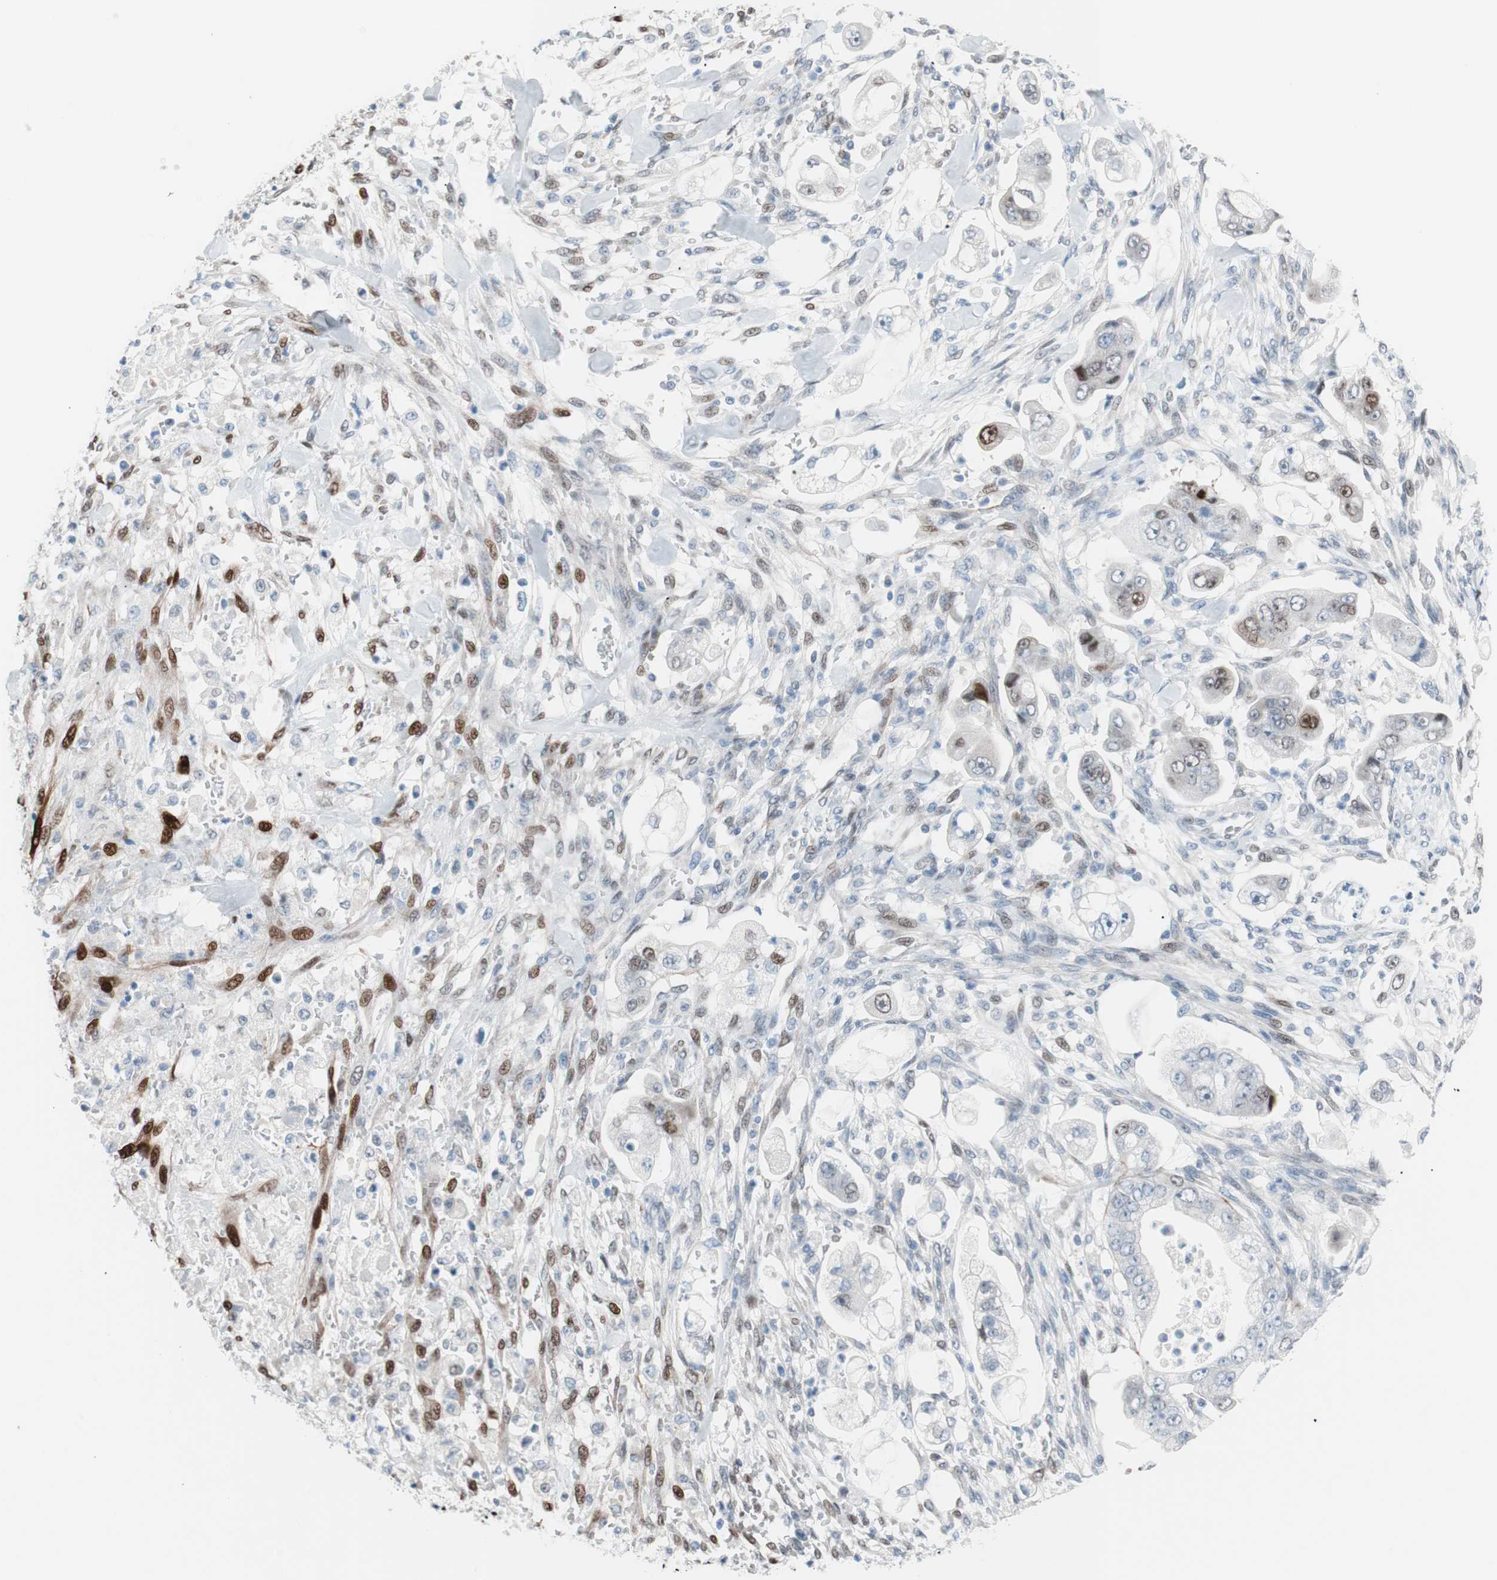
{"staining": {"intensity": "moderate", "quantity": "<25%", "location": "nuclear"}, "tissue": "stomach cancer", "cell_type": "Tumor cells", "image_type": "cancer", "snomed": [{"axis": "morphology", "description": "Adenocarcinoma, NOS"}, {"axis": "topography", "description": "Stomach"}], "caption": "This is an image of IHC staining of adenocarcinoma (stomach), which shows moderate expression in the nuclear of tumor cells.", "gene": "FOSL1", "patient": {"sex": "male", "age": 62}}